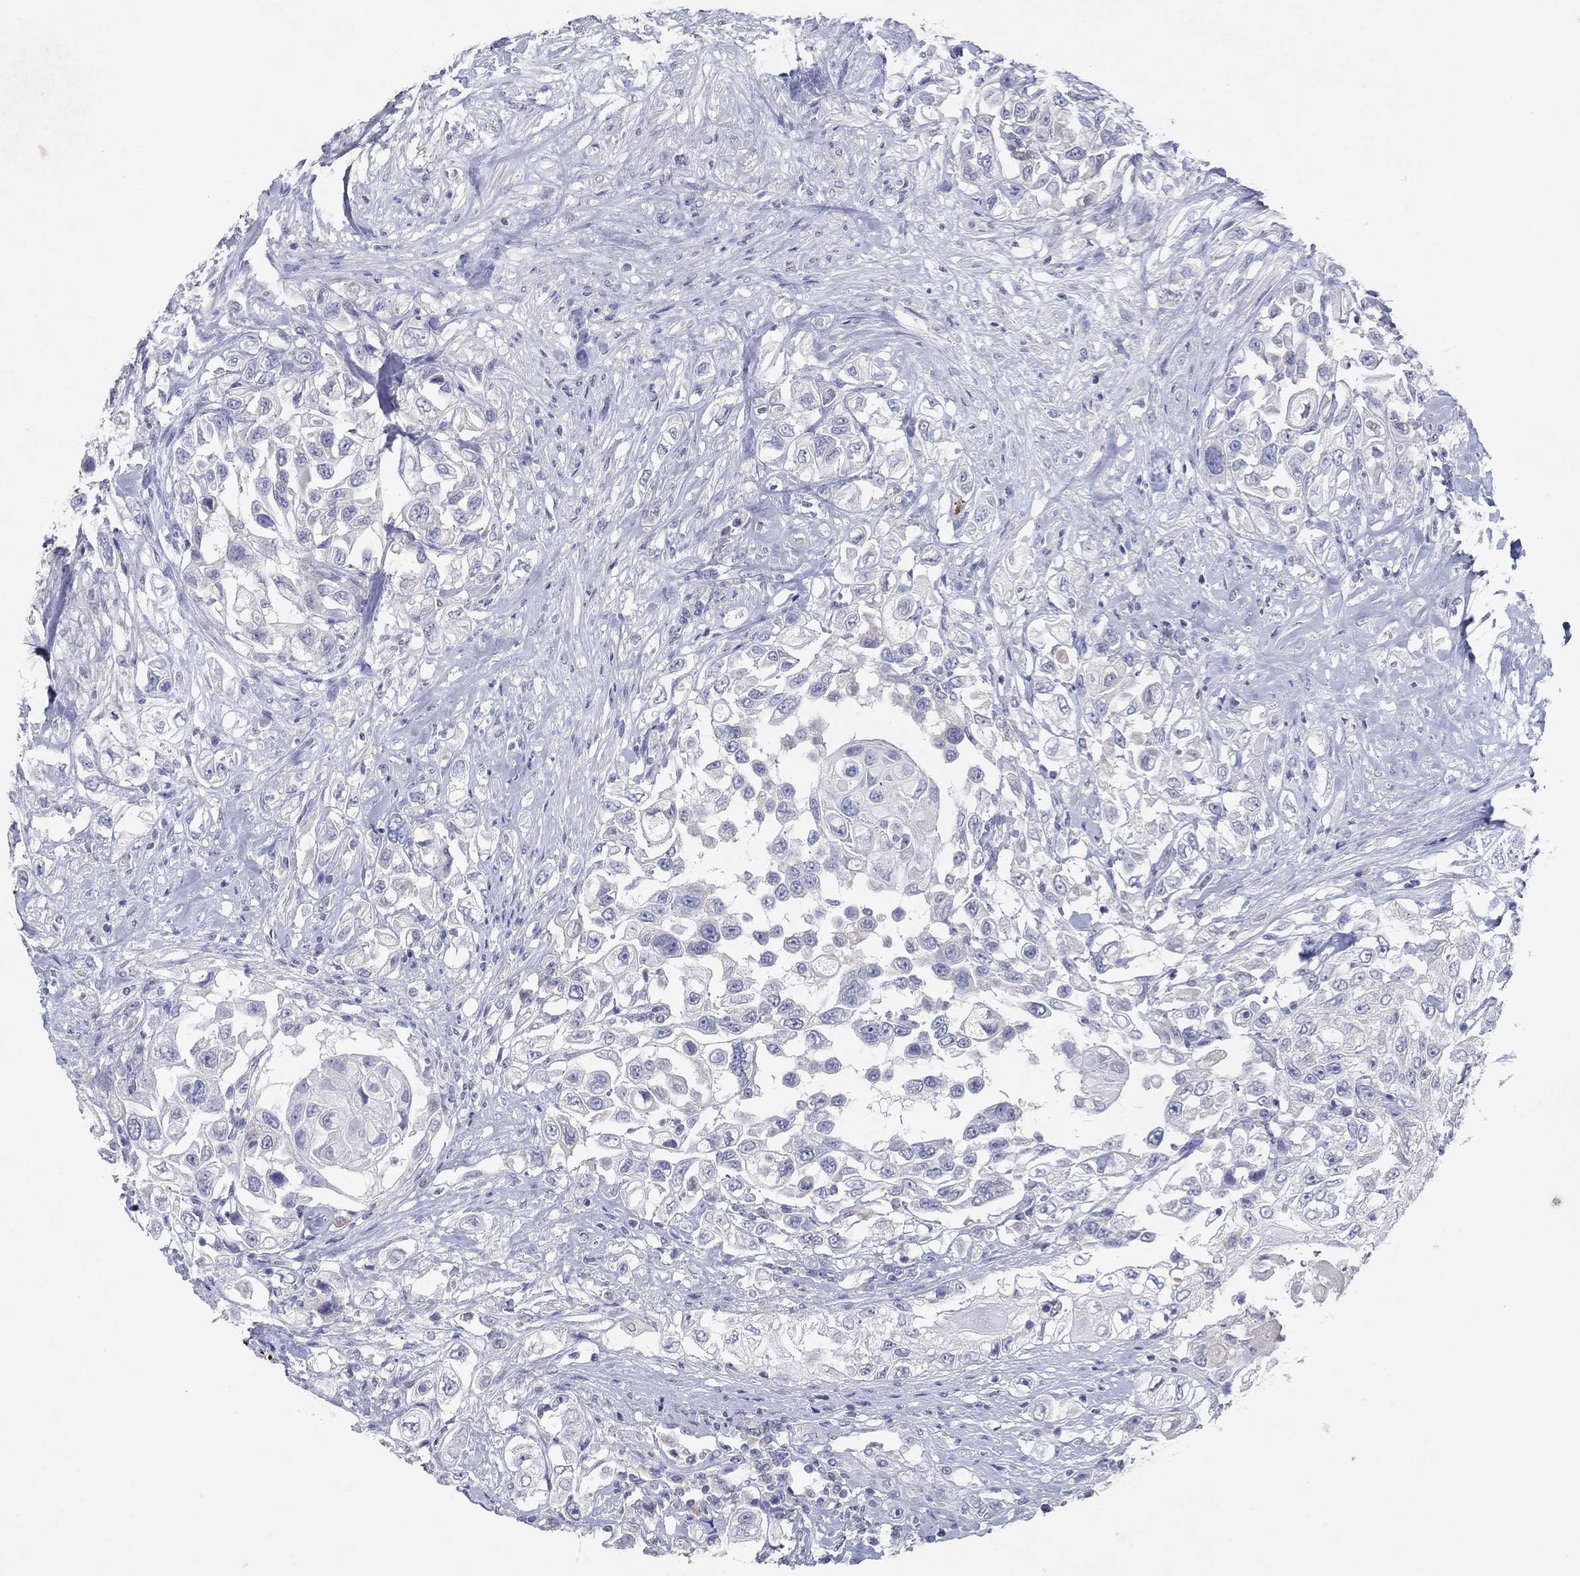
{"staining": {"intensity": "negative", "quantity": "none", "location": "none"}, "tissue": "urothelial cancer", "cell_type": "Tumor cells", "image_type": "cancer", "snomed": [{"axis": "morphology", "description": "Urothelial carcinoma, High grade"}, {"axis": "topography", "description": "Urinary bladder"}], "caption": "A histopathology image of high-grade urothelial carcinoma stained for a protein displays no brown staining in tumor cells.", "gene": "KRT40", "patient": {"sex": "female", "age": 56}}